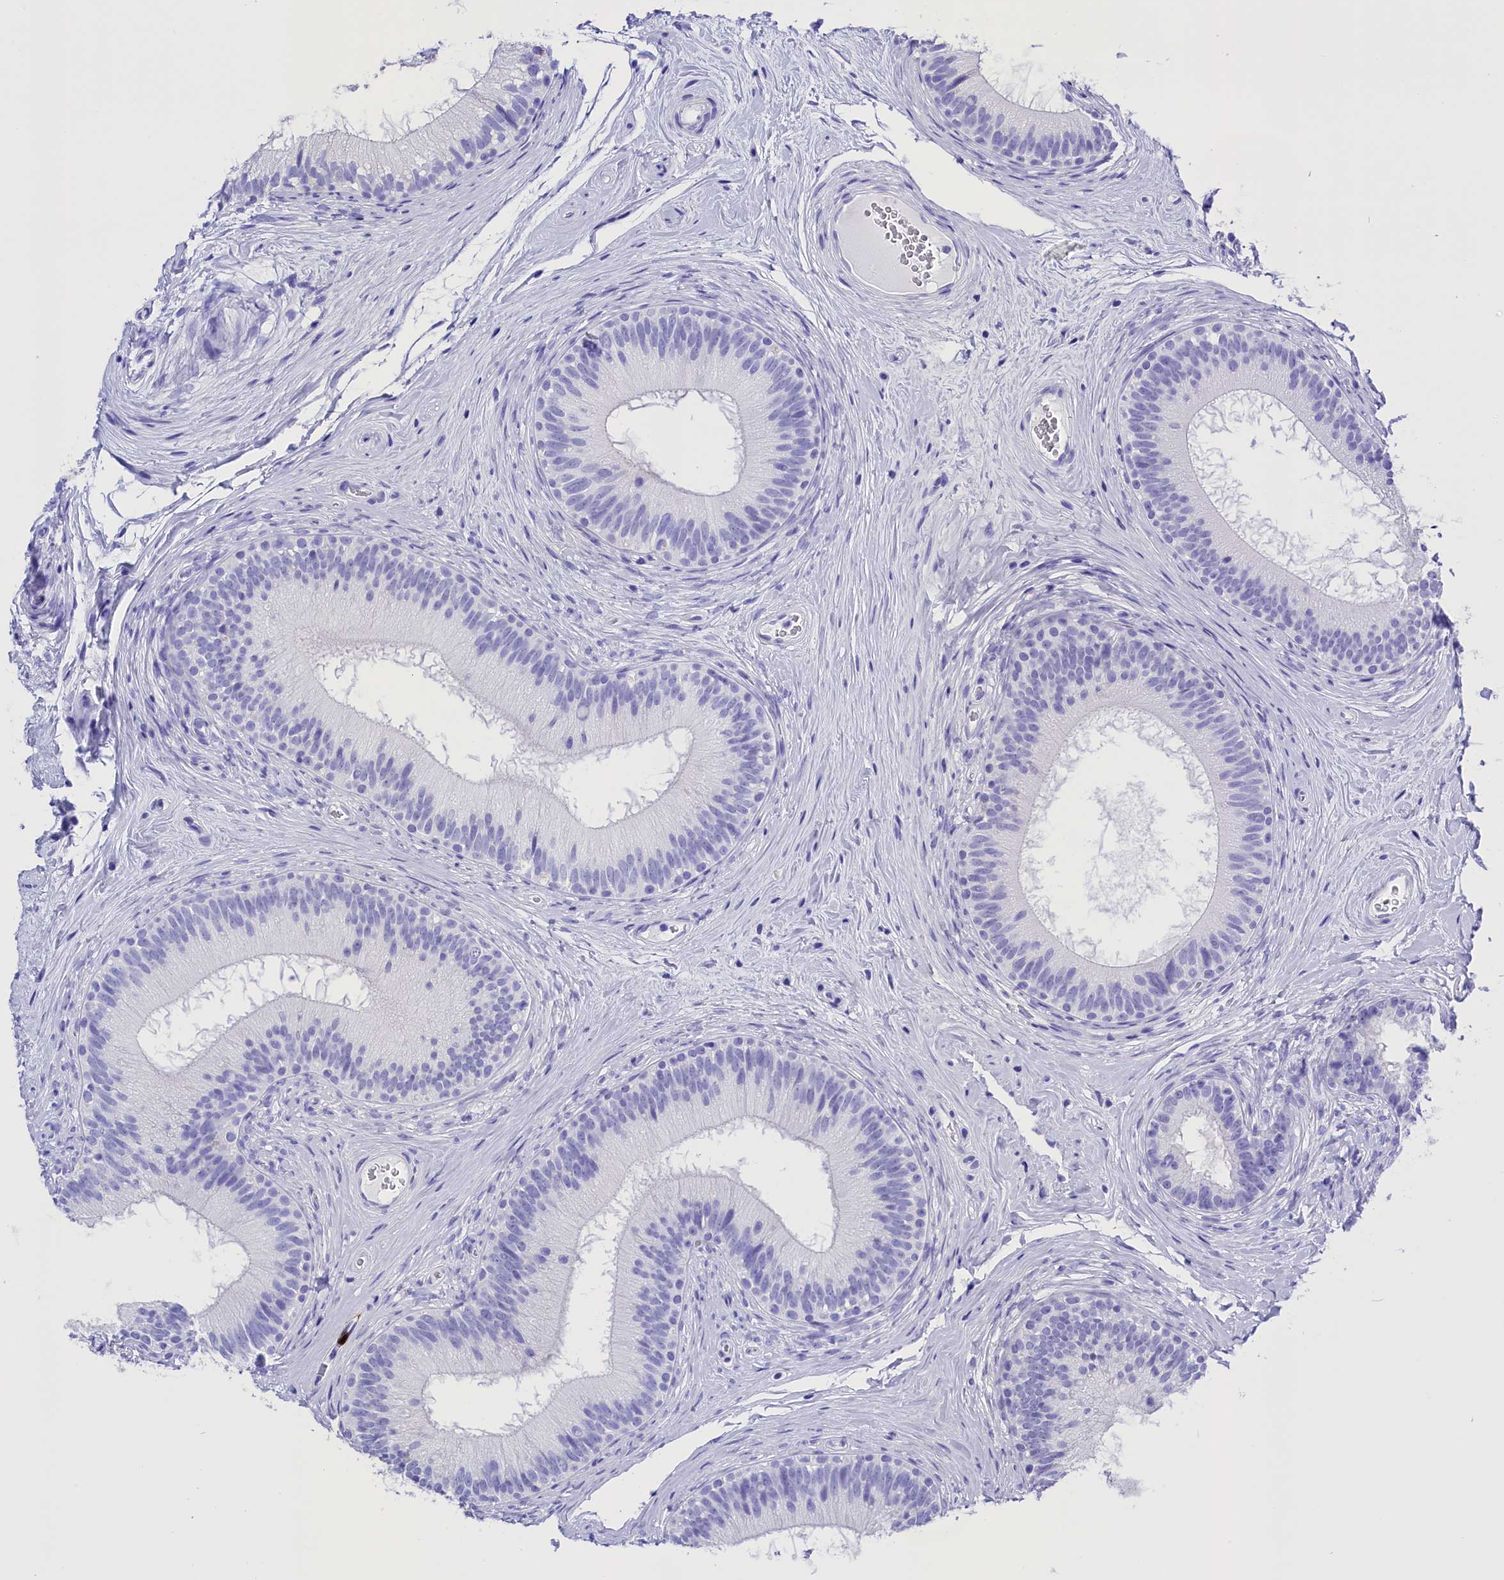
{"staining": {"intensity": "negative", "quantity": "none", "location": "none"}, "tissue": "epididymis", "cell_type": "Glandular cells", "image_type": "normal", "snomed": [{"axis": "morphology", "description": "Normal tissue, NOS"}, {"axis": "topography", "description": "Epididymis"}], "caption": "Histopathology image shows no significant protein staining in glandular cells of unremarkable epididymis.", "gene": "CLC", "patient": {"sex": "male", "age": 33}}